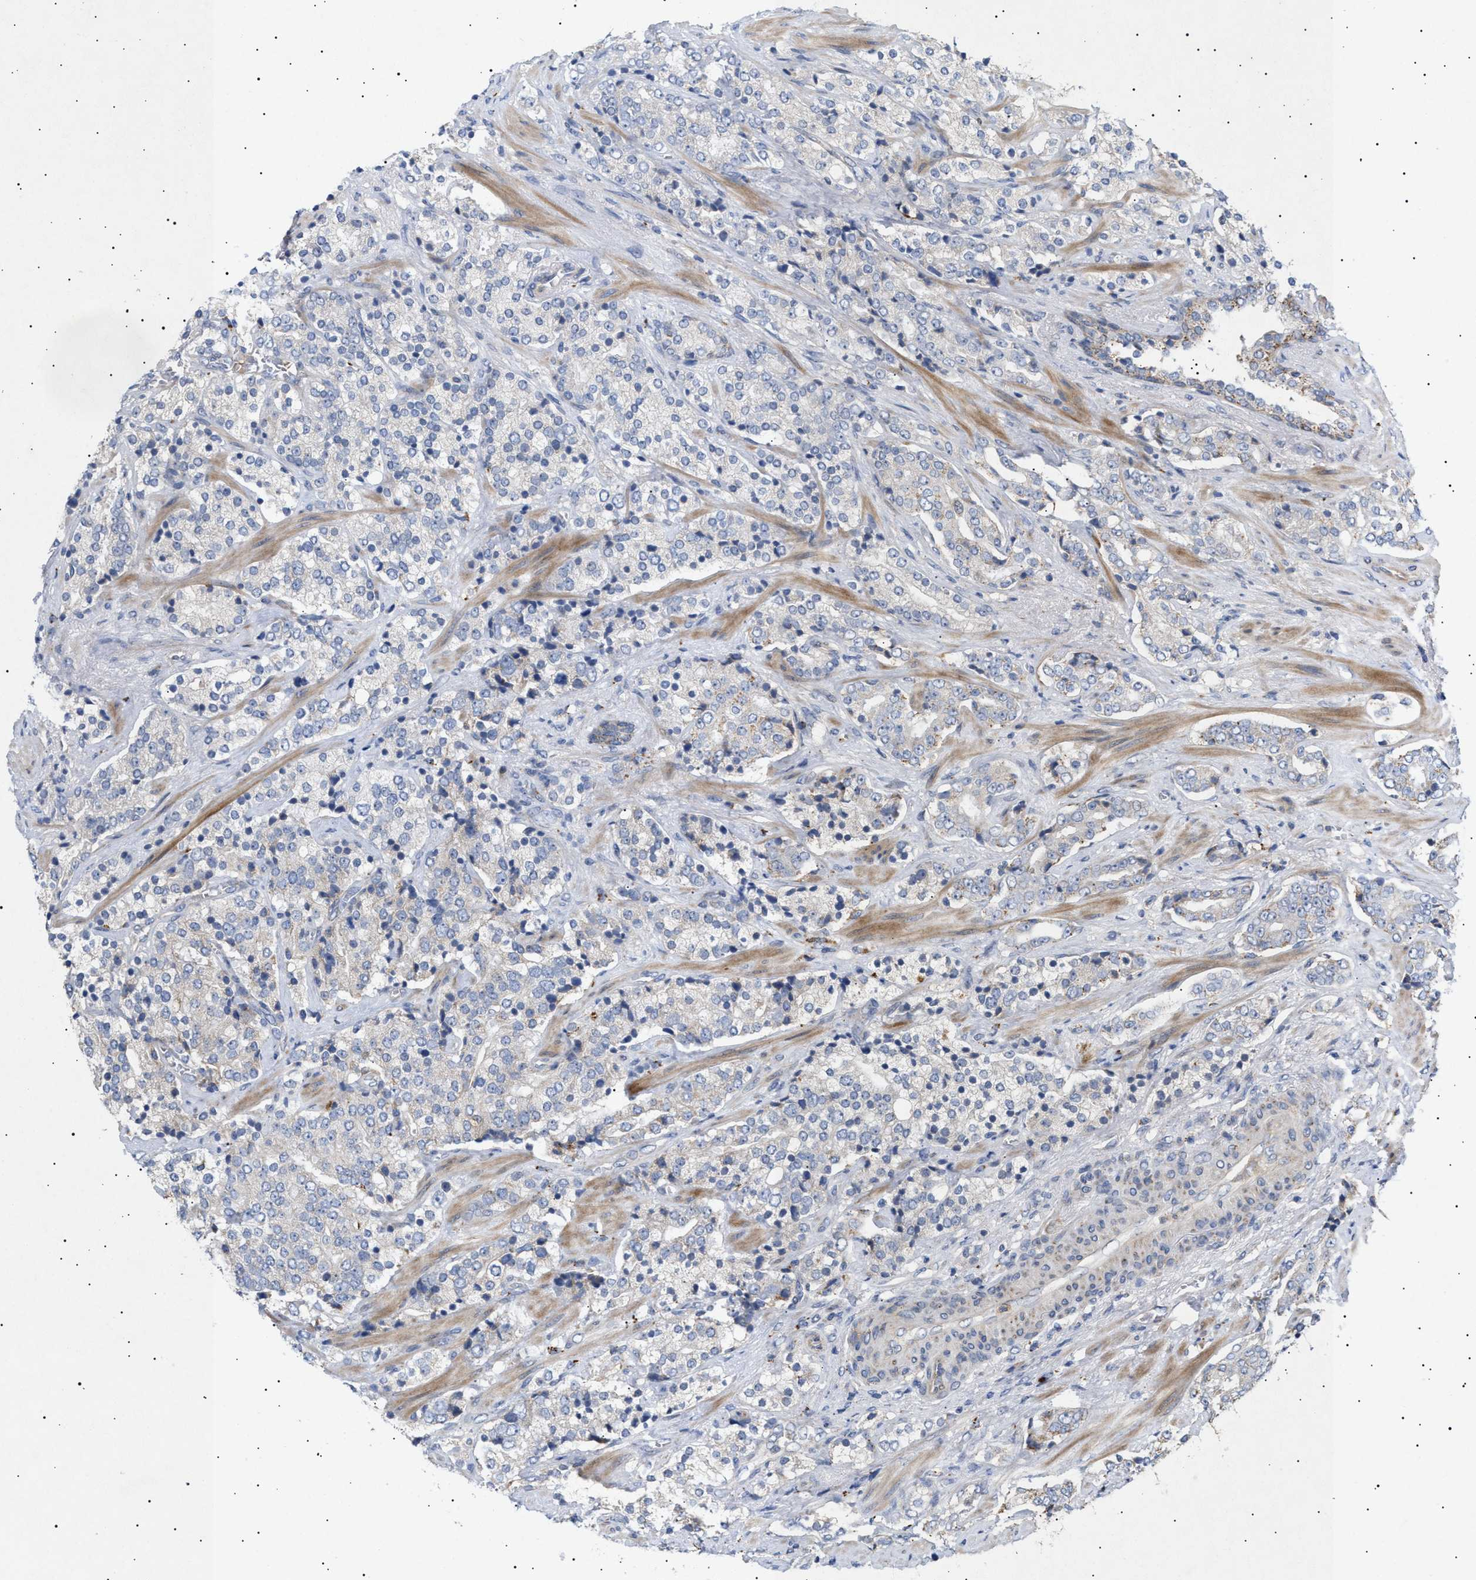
{"staining": {"intensity": "negative", "quantity": "none", "location": "none"}, "tissue": "prostate cancer", "cell_type": "Tumor cells", "image_type": "cancer", "snomed": [{"axis": "morphology", "description": "Adenocarcinoma, High grade"}, {"axis": "topography", "description": "Prostate"}], "caption": "This image is of prostate cancer (high-grade adenocarcinoma) stained with immunohistochemistry (IHC) to label a protein in brown with the nuclei are counter-stained blue. There is no expression in tumor cells. (Immunohistochemistry (ihc), brightfield microscopy, high magnification).", "gene": "SIRT5", "patient": {"sex": "male", "age": 71}}